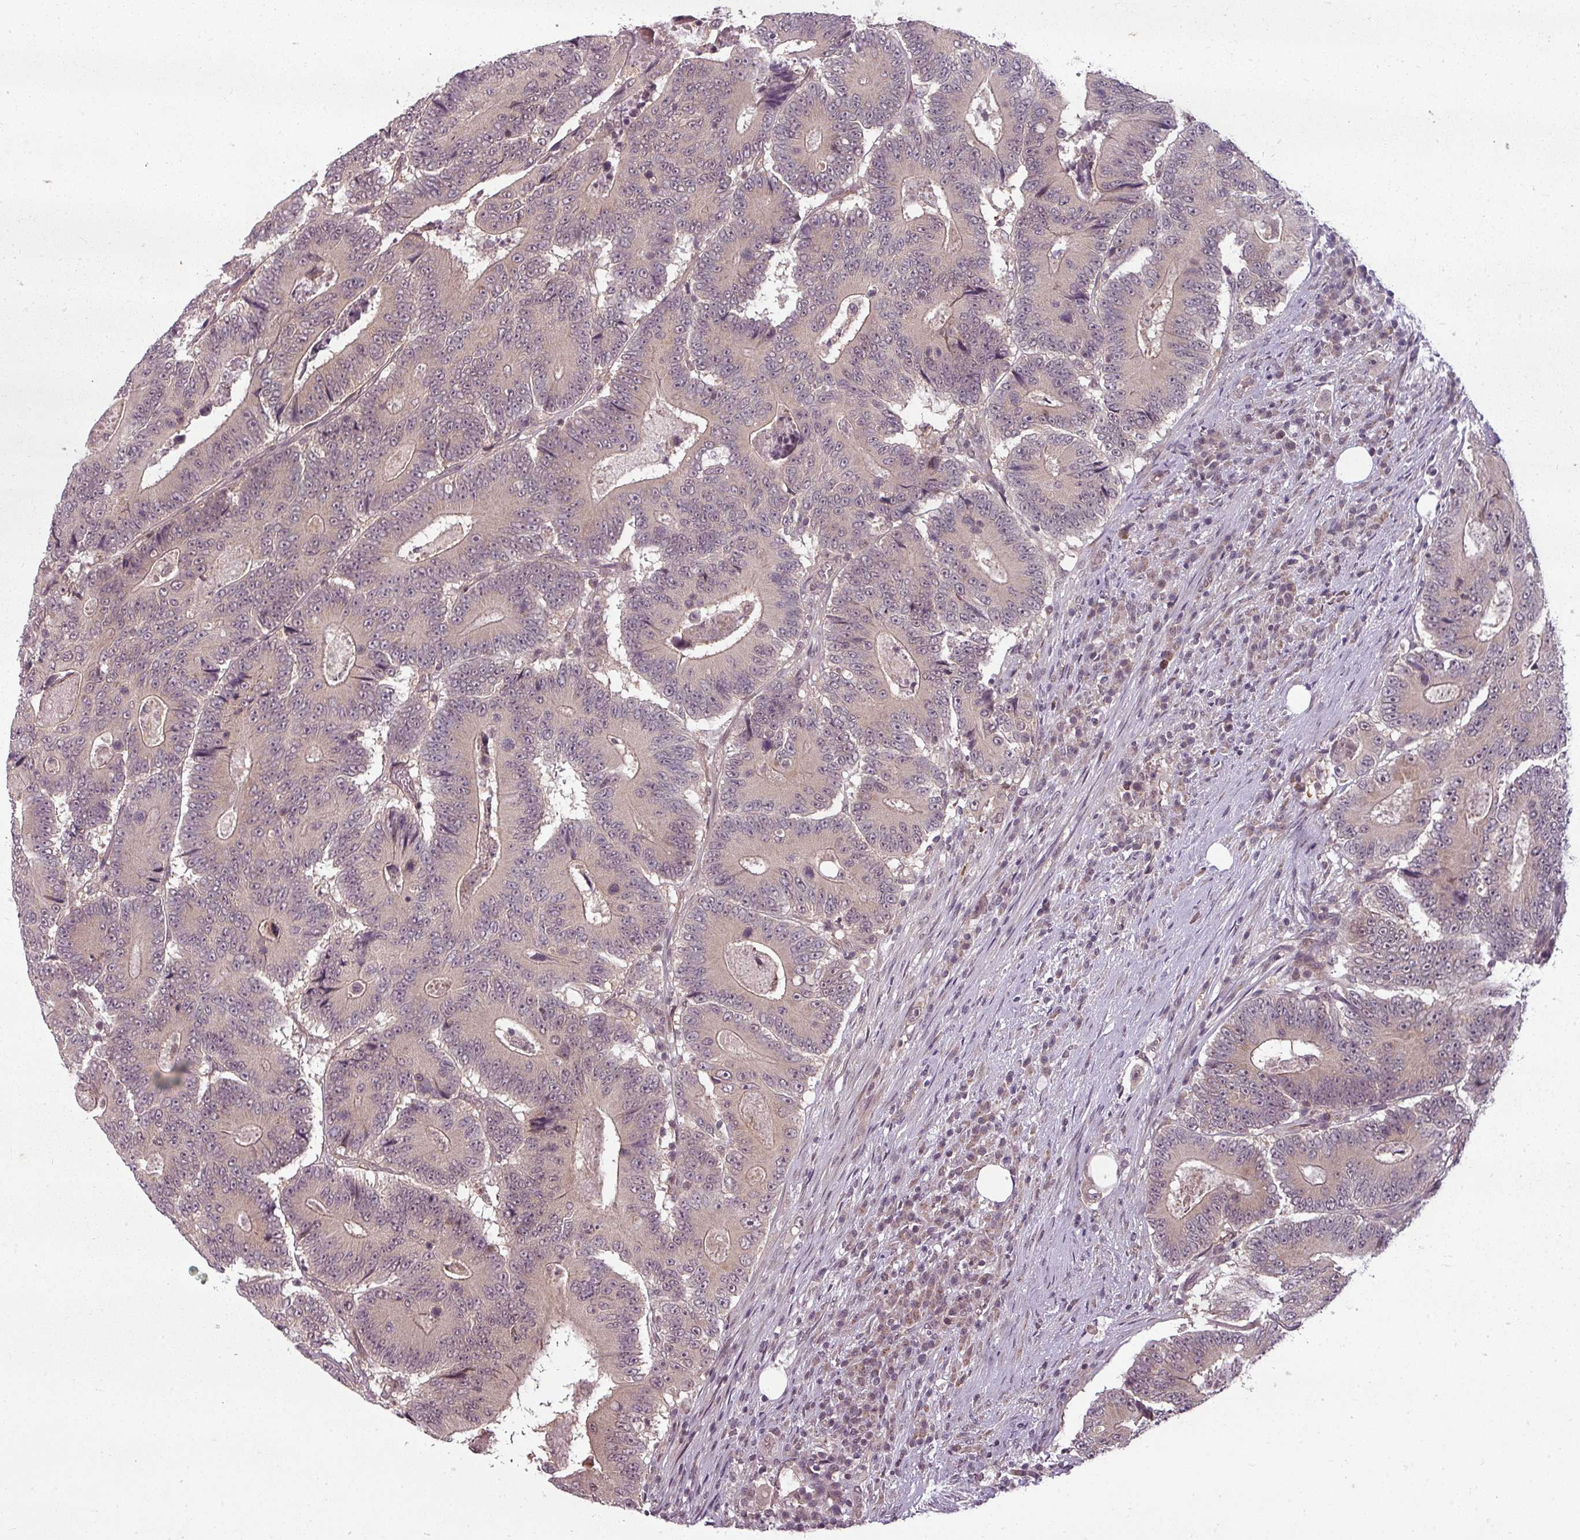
{"staining": {"intensity": "weak", "quantity": "25%-75%", "location": "cytoplasmic/membranous"}, "tissue": "colorectal cancer", "cell_type": "Tumor cells", "image_type": "cancer", "snomed": [{"axis": "morphology", "description": "Adenocarcinoma, NOS"}, {"axis": "topography", "description": "Colon"}], "caption": "Adenocarcinoma (colorectal) tissue demonstrates weak cytoplasmic/membranous staining in about 25%-75% of tumor cells, visualized by immunohistochemistry.", "gene": "CLIC1", "patient": {"sex": "male", "age": 83}}